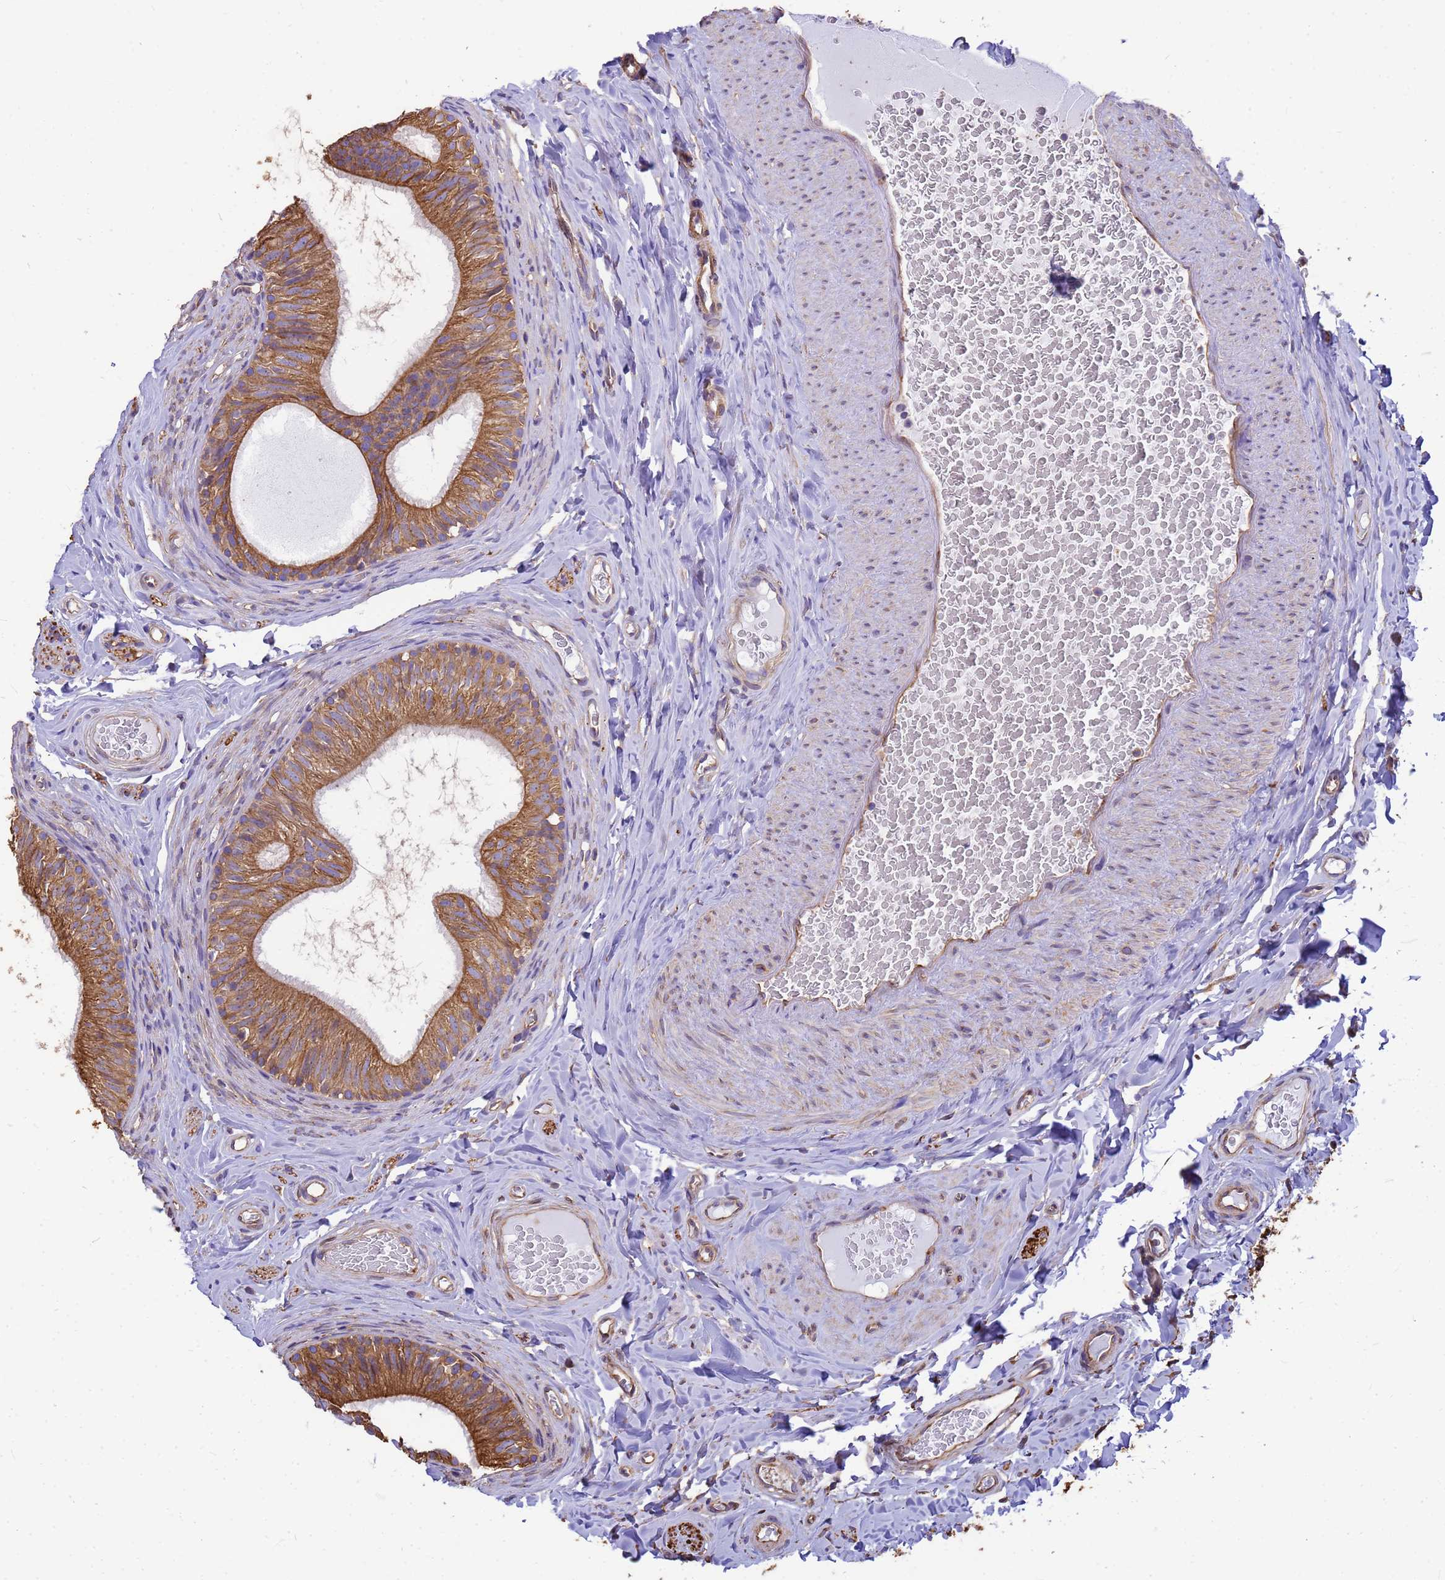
{"staining": {"intensity": "strong", "quantity": ">75%", "location": "cytoplasmic/membranous"}, "tissue": "epididymis", "cell_type": "Glandular cells", "image_type": "normal", "snomed": [{"axis": "morphology", "description": "Normal tissue, NOS"}, {"axis": "topography", "description": "Epididymis"}], "caption": "This image reveals IHC staining of normal human epididymis, with high strong cytoplasmic/membranous positivity in approximately >75% of glandular cells.", "gene": "ENSG00000198211", "patient": {"sex": "male", "age": 34}}